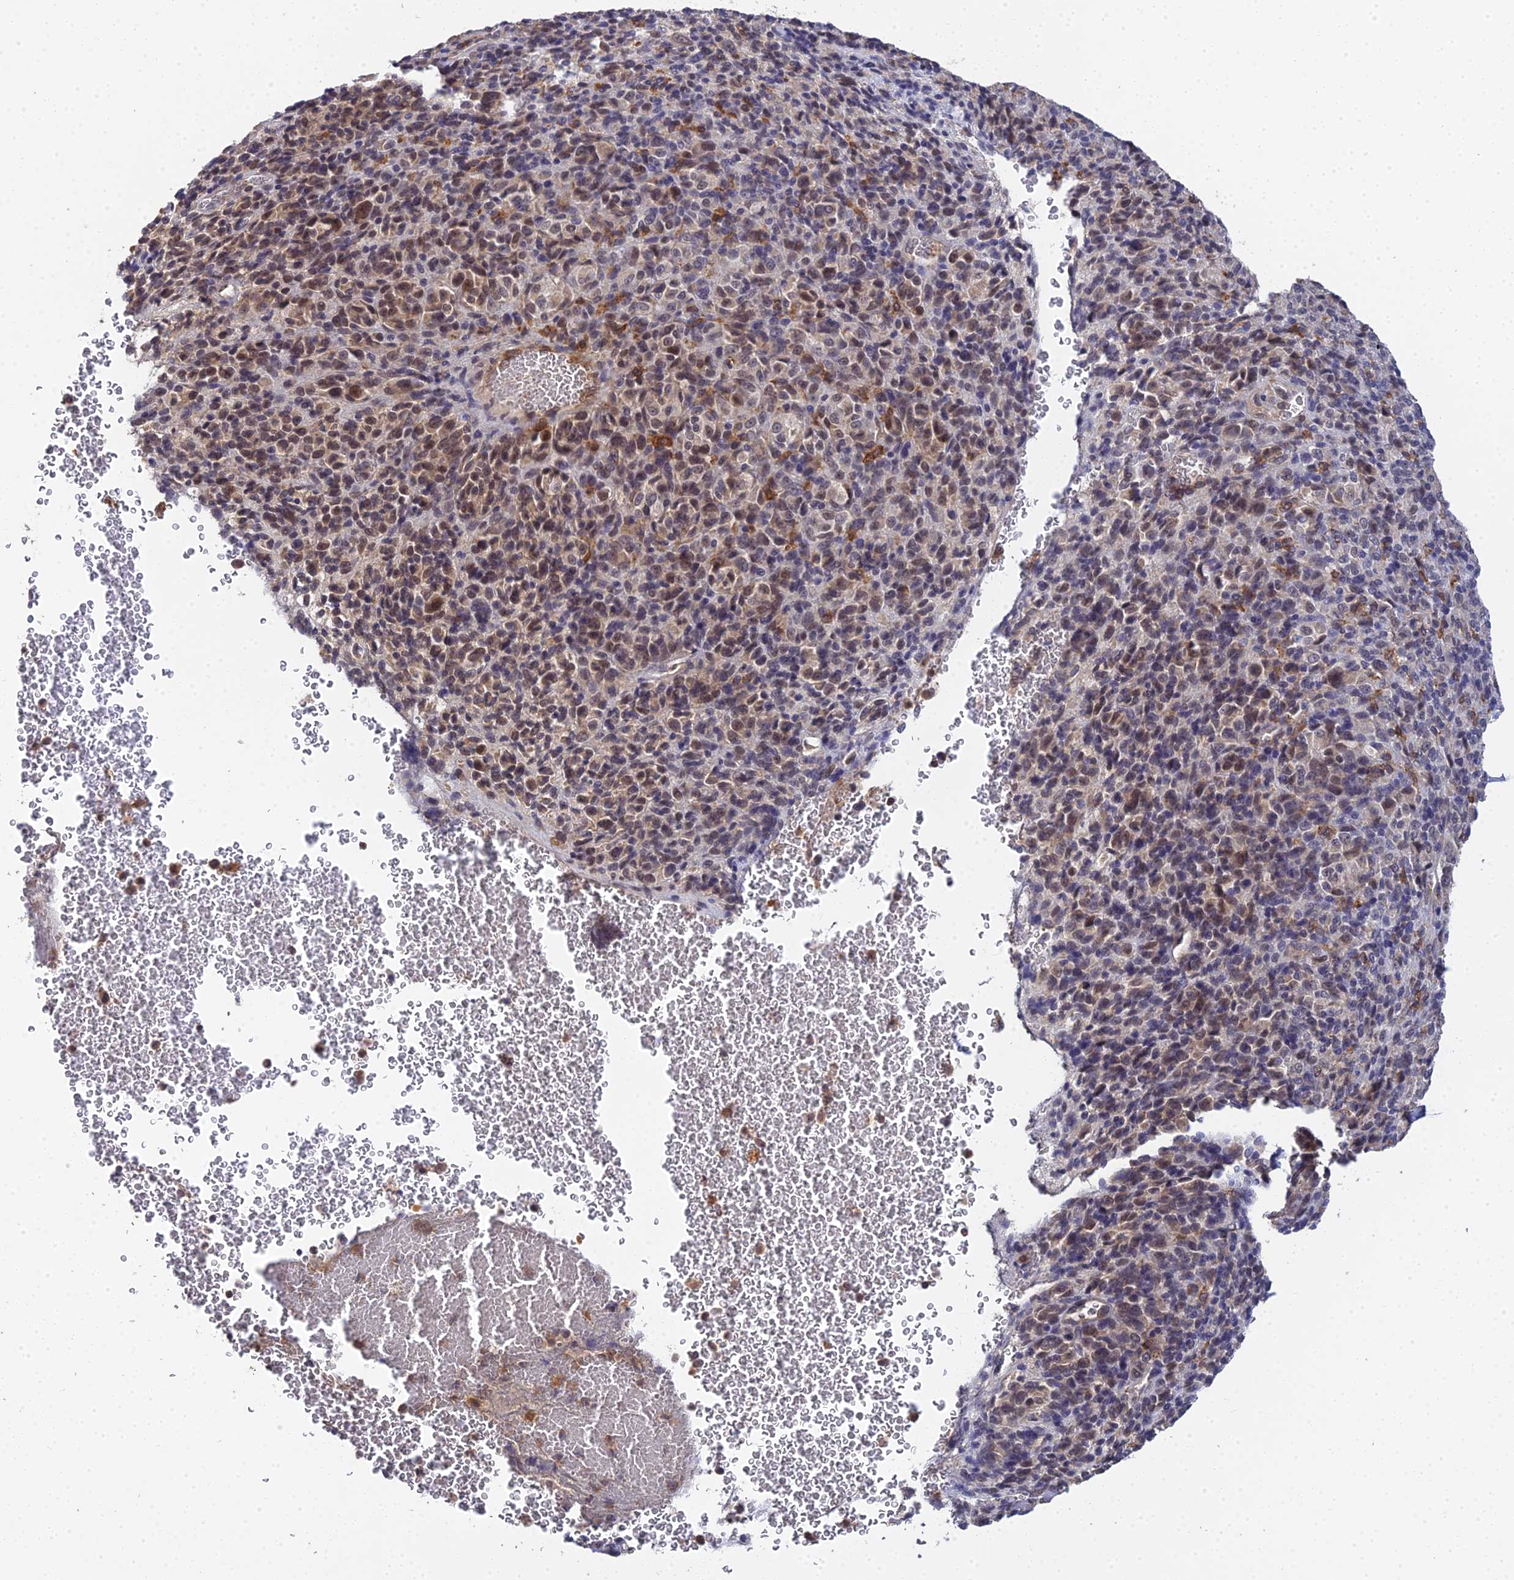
{"staining": {"intensity": "moderate", "quantity": "25%-75%", "location": "nuclear"}, "tissue": "melanoma", "cell_type": "Tumor cells", "image_type": "cancer", "snomed": [{"axis": "morphology", "description": "Malignant melanoma, Metastatic site"}, {"axis": "topography", "description": "Brain"}], "caption": "DAB immunohistochemical staining of human melanoma shows moderate nuclear protein expression in approximately 25%-75% of tumor cells.", "gene": "TPRX1", "patient": {"sex": "female", "age": 56}}